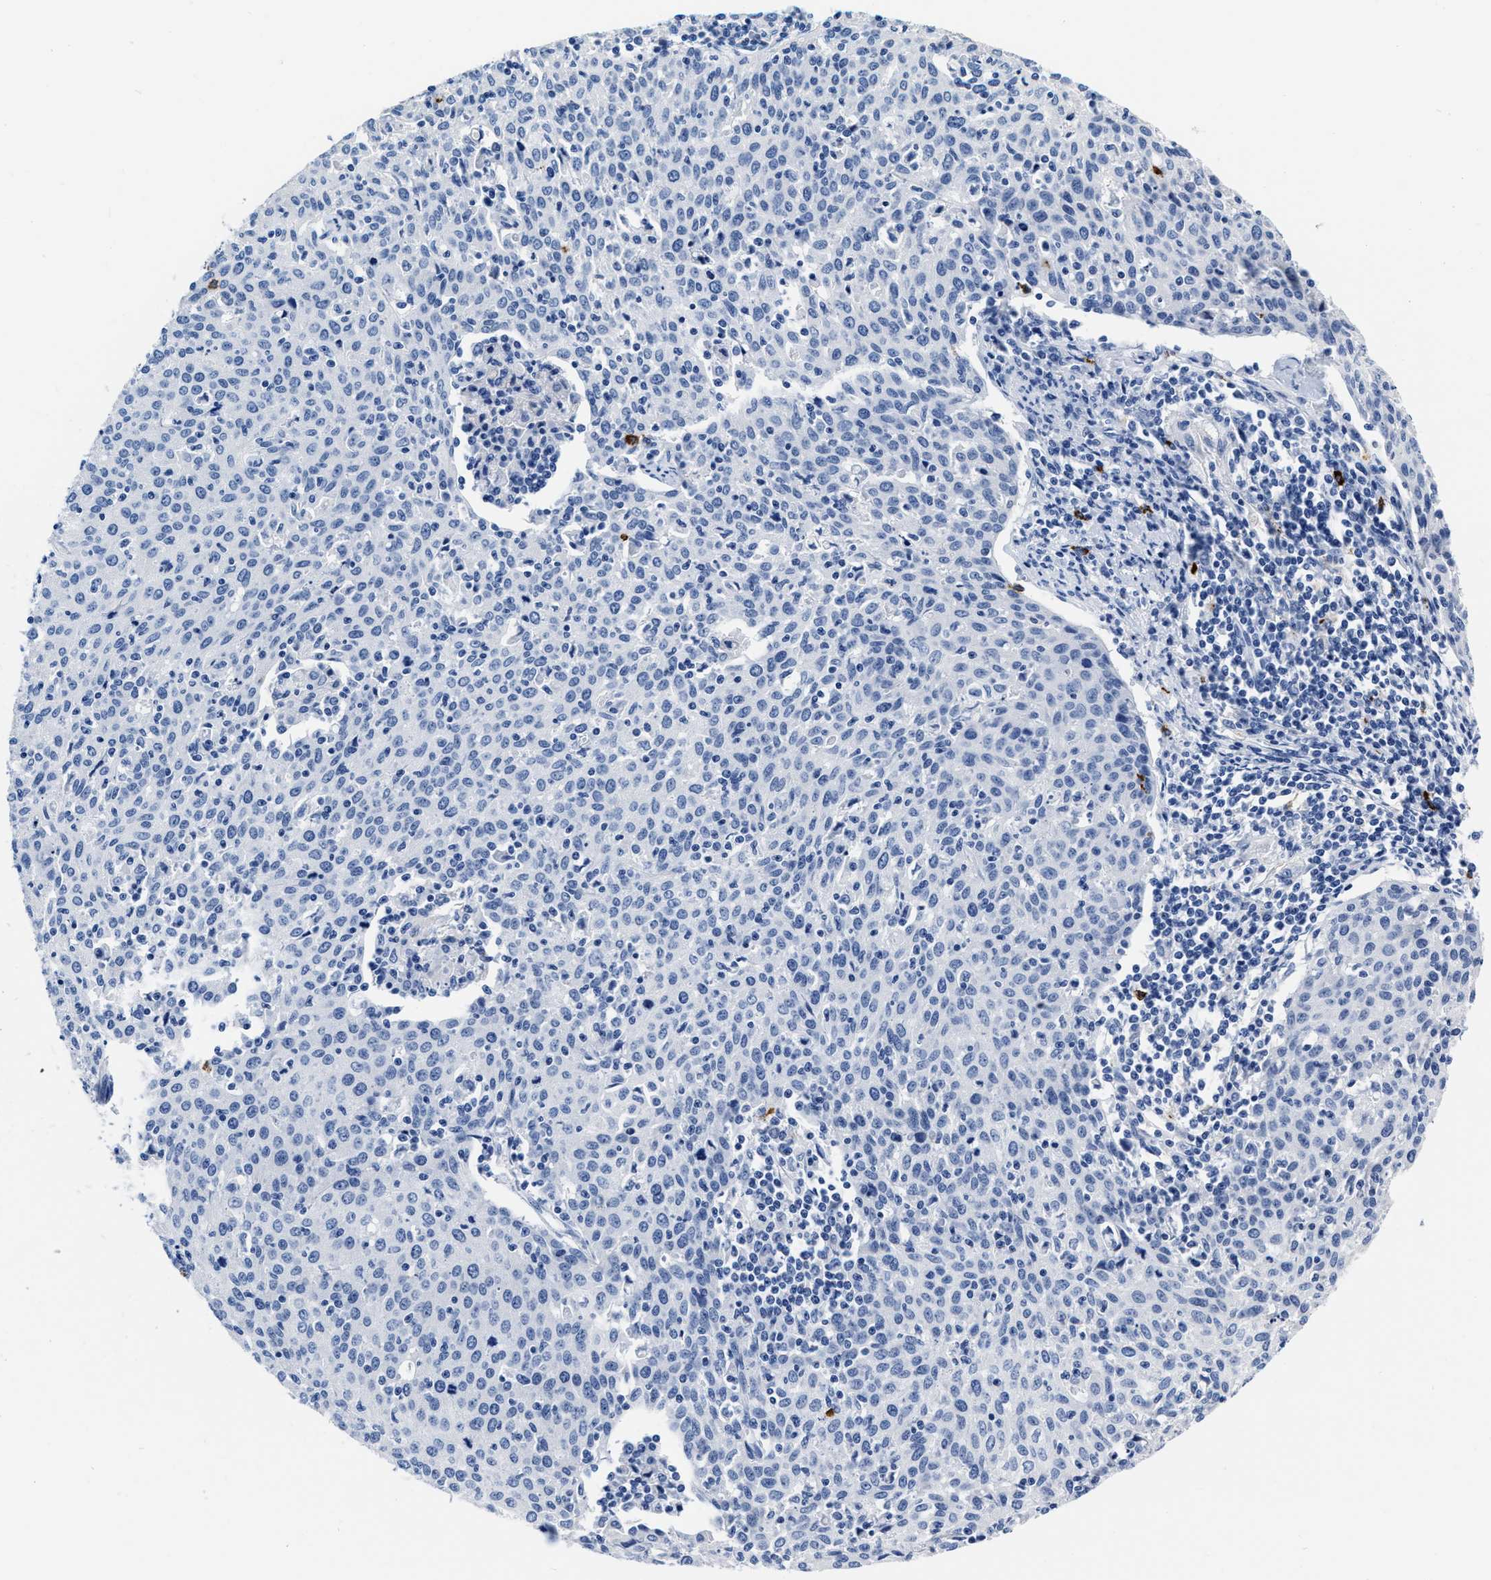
{"staining": {"intensity": "negative", "quantity": "none", "location": "none"}, "tissue": "cervical cancer", "cell_type": "Tumor cells", "image_type": "cancer", "snomed": [{"axis": "morphology", "description": "Squamous cell carcinoma, NOS"}, {"axis": "topography", "description": "Cervix"}], "caption": "High magnification brightfield microscopy of squamous cell carcinoma (cervical) stained with DAB (brown) and counterstained with hematoxylin (blue): tumor cells show no significant expression. (Immunohistochemistry (ihc), brightfield microscopy, high magnification).", "gene": "CER1", "patient": {"sex": "female", "age": 38}}